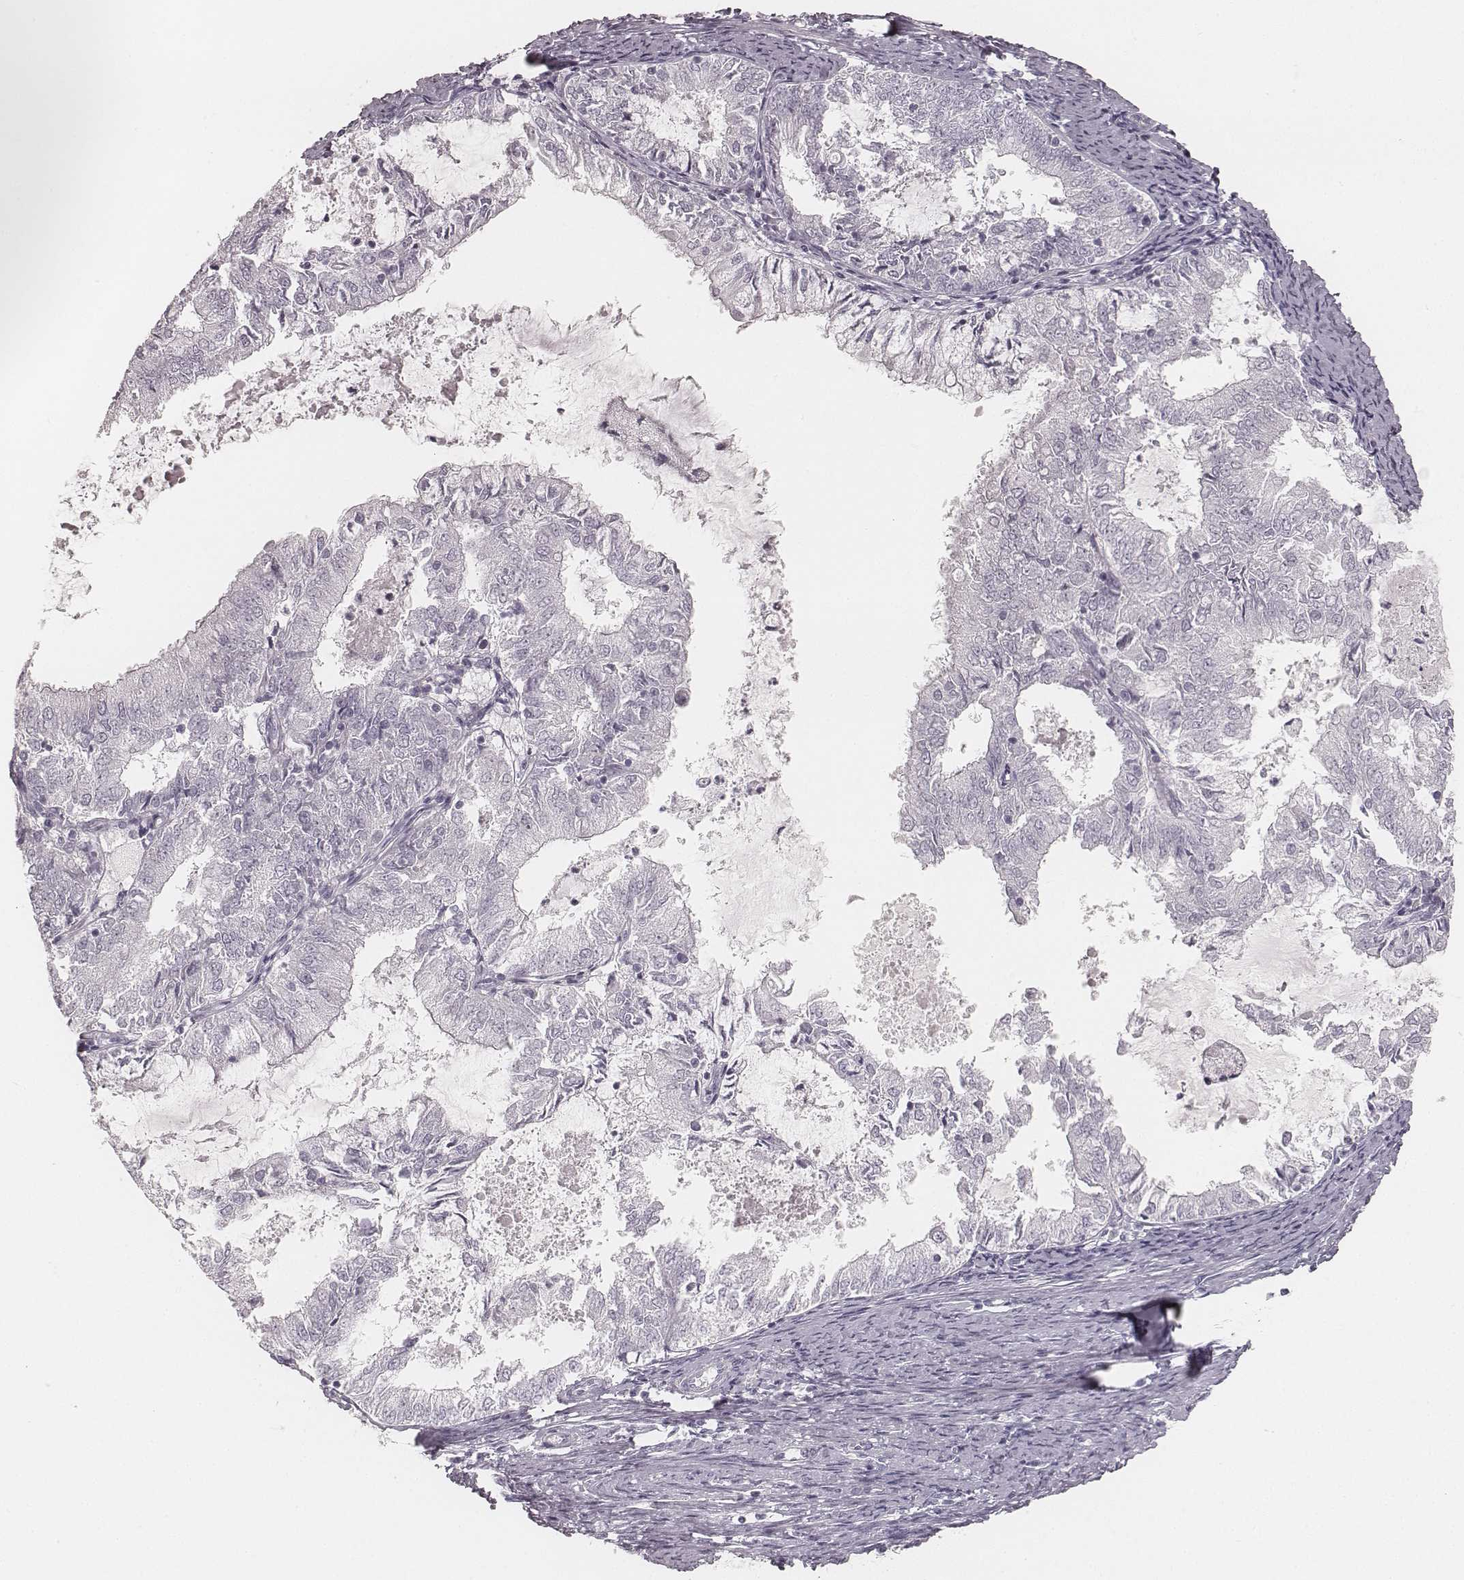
{"staining": {"intensity": "negative", "quantity": "none", "location": "none"}, "tissue": "endometrial cancer", "cell_type": "Tumor cells", "image_type": "cancer", "snomed": [{"axis": "morphology", "description": "Adenocarcinoma, NOS"}, {"axis": "topography", "description": "Endometrium"}], "caption": "Tumor cells show no significant expression in endometrial cancer (adenocarcinoma).", "gene": "KRT31", "patient": {"sex": "female", "age": 57}}